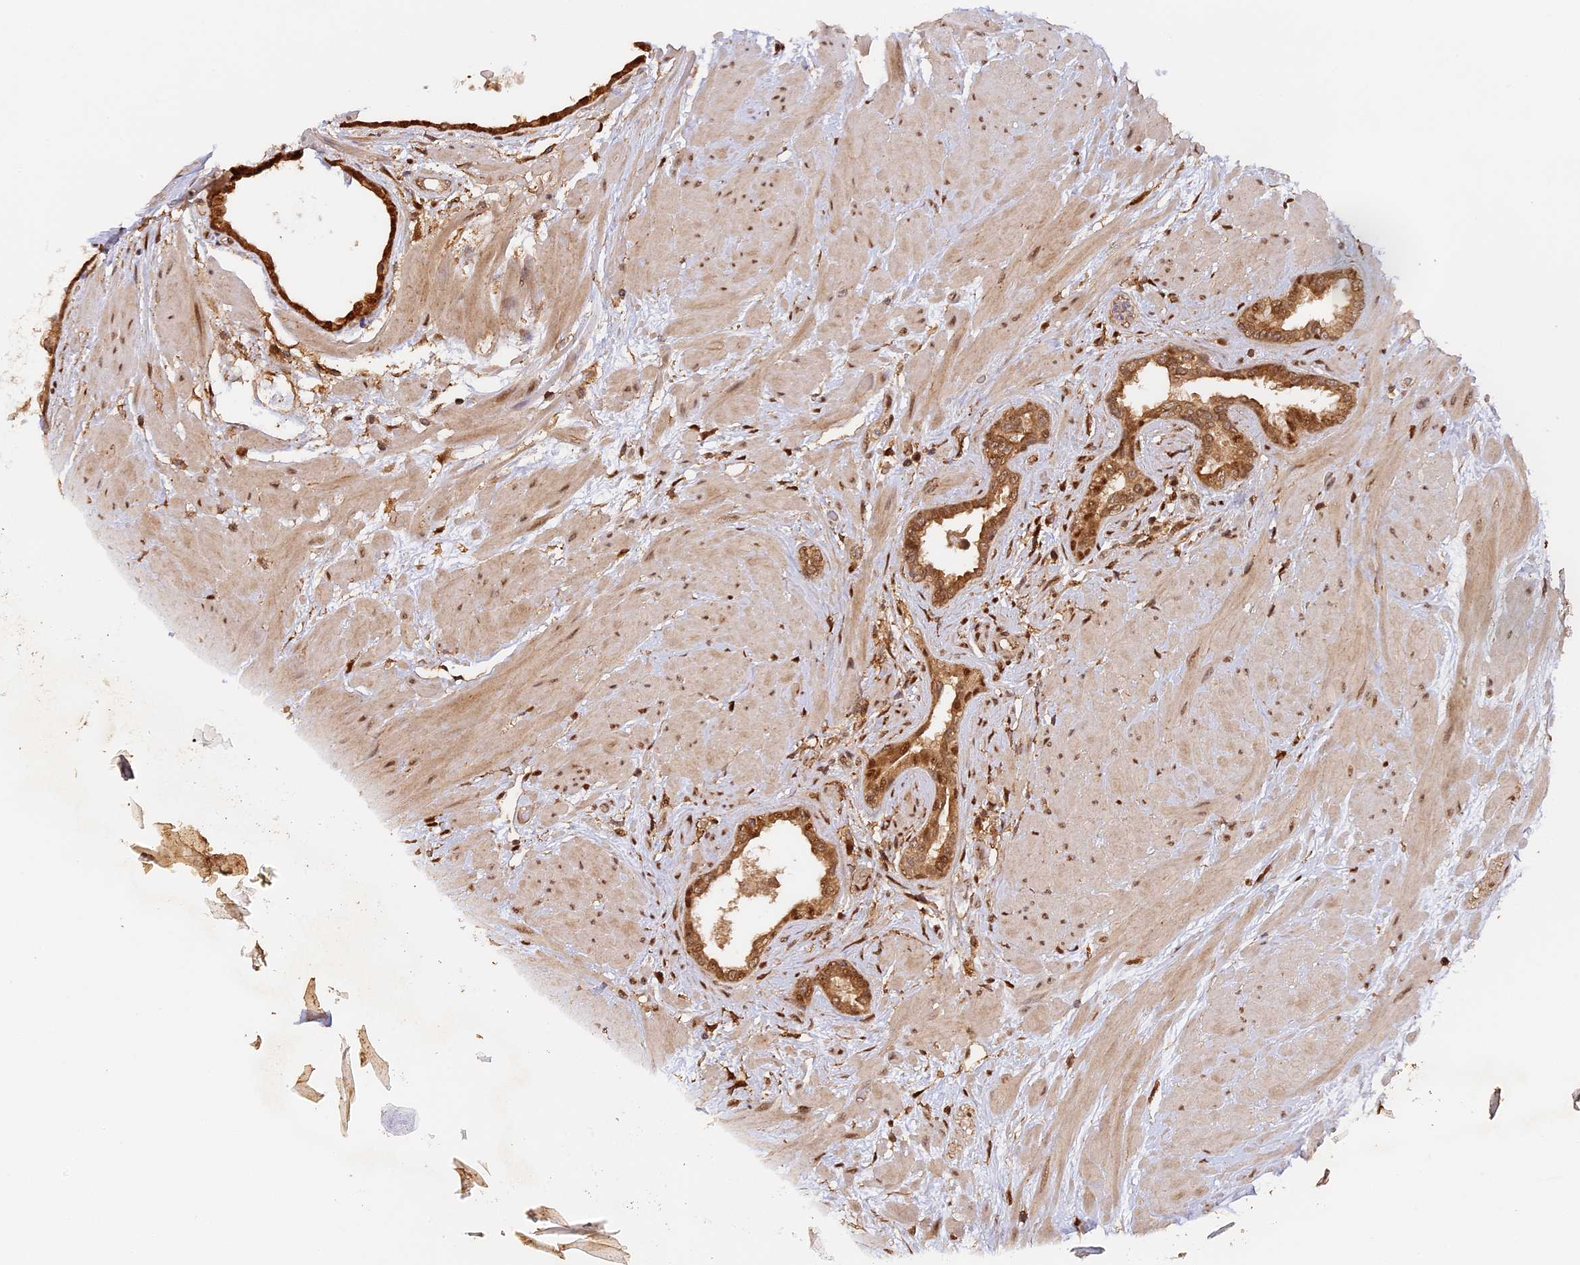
{"staining": {"intensity": "moderate", "quantity": ">75%", "location": "cytoplasmic/membranous,nuclear"}, "tissue": "prostate", "cell_type": "Glandular cells", "image_type": "normal", "snomed": [{"axis": "morphology", "description": "Normal tissue, NOS"}, {"axis": "topography", "description": "Prostate"}], "caption": "Human prostate stained for a protein (brown) reveals moderate cytoplasmic/membranous,nuclear positive expression in approximately >75% of glandular cells.", "gene": "MYBL2", "patient": {"sex": "male", "age": 48}}